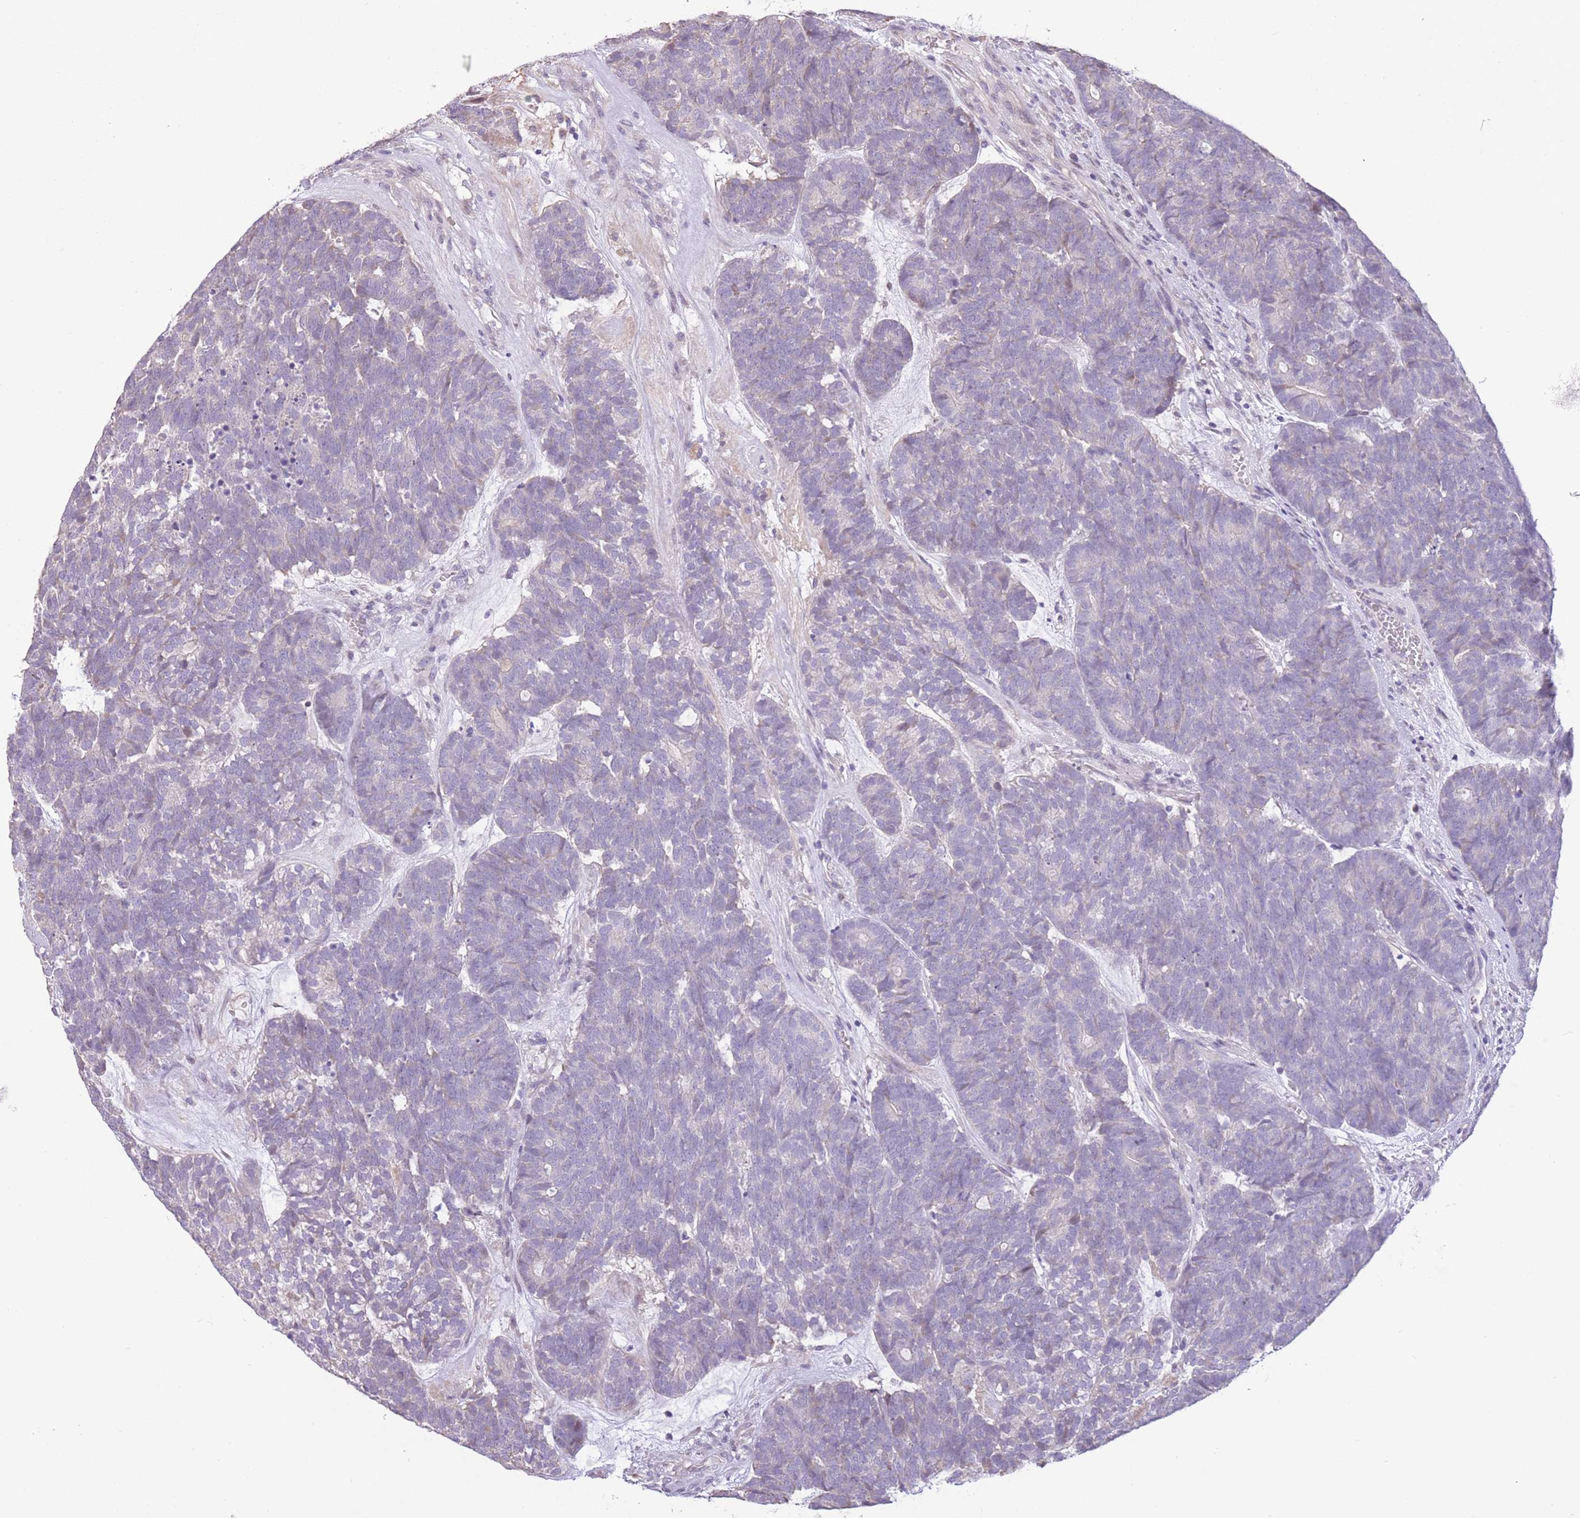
{"staining": {"intensity": "negative", "quantity": "none", "location": "none"}, "tissue": "head and neck cancer", "cell_type": "Tumor cells", "image_type": "cancer", "snomed": [{"axis": "morphology", "description": "Adenocarcinoma, NOS"}, {"axis": "topography", "description": "Head-Neck"}], "caption": "An image of head and neck adenocarcinoma stained for a protein displays no brown staining in tumor cells.", "gene": "WDR70", "patient": {"sex": "female", "age": 81}}